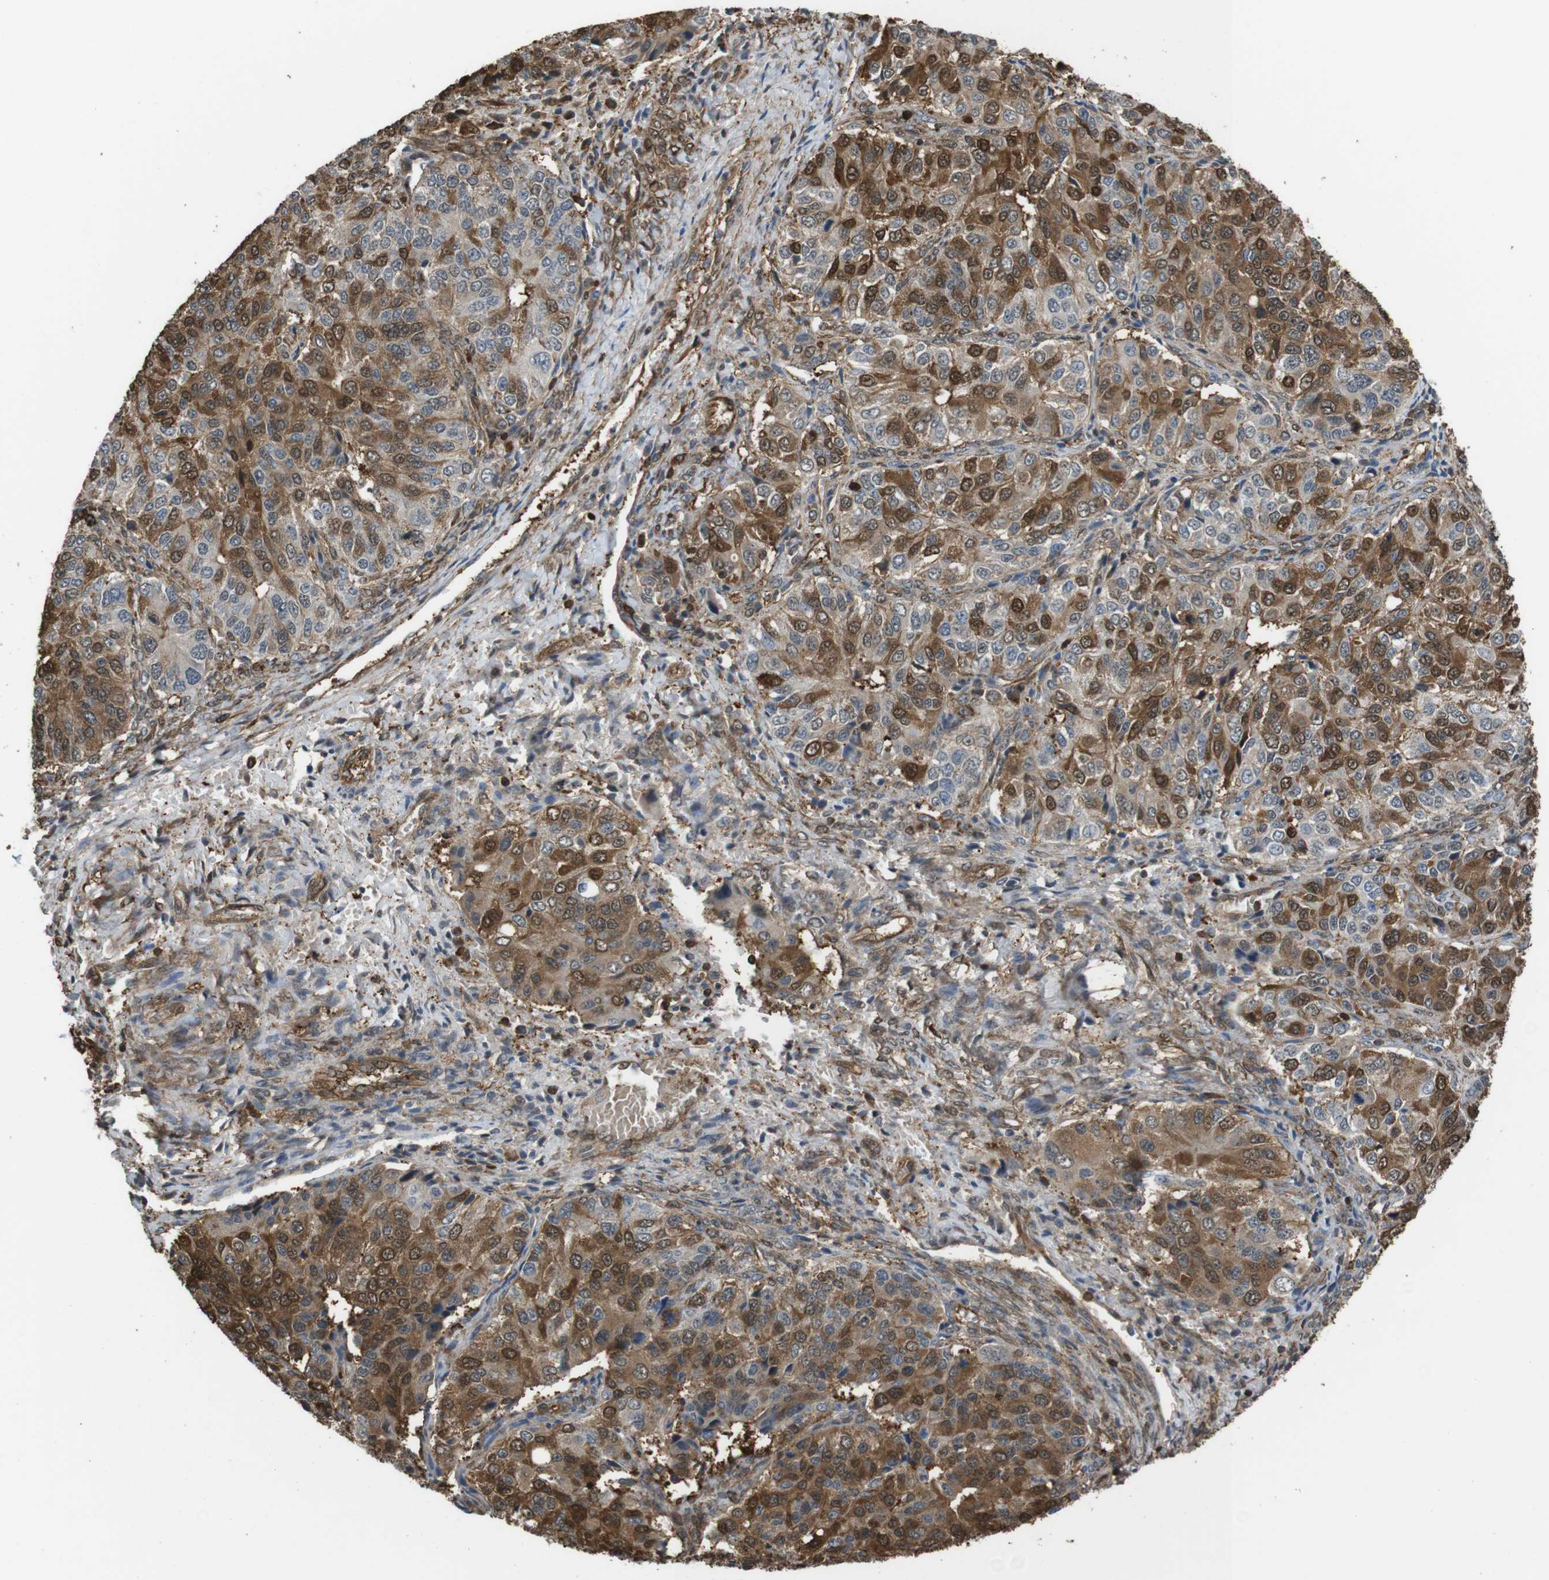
{"staining": {"intensity": "strong", "quantity": ">75%", "location": "cytoplasmic/membranous,nuclear"}, "tissue": "ovarian cancer", "cell_type": "Tumor cells", "image_type": "cancer", "snomed": [{"axis": "morphology", "description": "Carcinoma, endometroid"}, {"axis": "topography", "description": "Ovary"}], "caption": "Immunohistochemistry photomicrograph of neoplastic tissue: human endometroid carcinoma (ovarian) stained using immunohistochemistry demonstrates high levels of strong protein expression localized specifically in the cytoplasmic/membranous and nuclear of tumor cells, appearing as a cytoplasmic/membranous and nuclear brown color.", "gene": "ARHGDIA", "patient": {"sex": "female", "age": 51}}